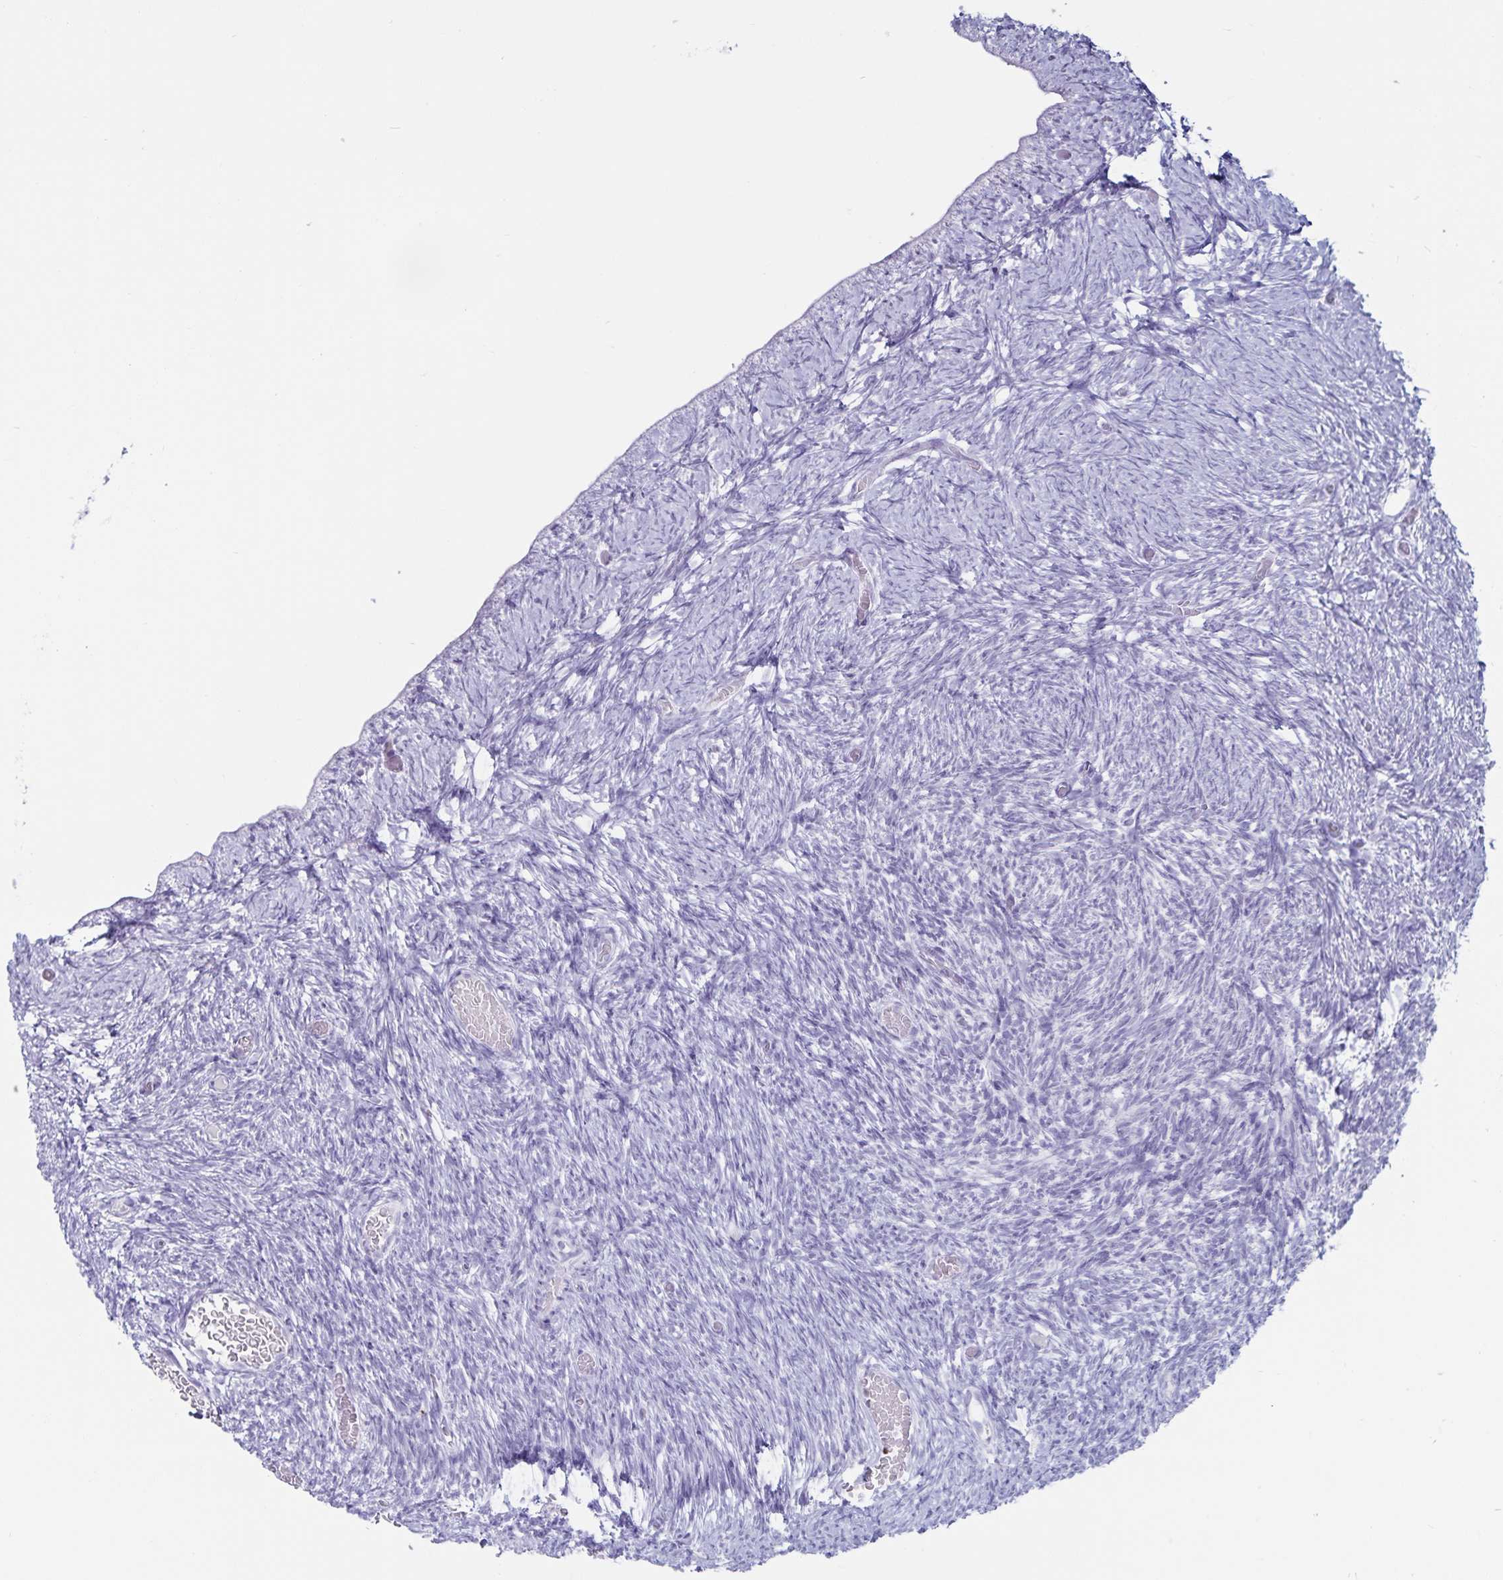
{"staining": {"intensity": "negative", "quantity": "none", "location": "none"}, "tissue": "ovary", "cell_type": "Follicle cells", "image_type": "normal", "snomed": [{"axis": "morphology", "description": "Normal tissue, NOS"}, {"axis": "topography", "description": "Ovary"}], "caption": "Immunohistochemistry (IHC) photomicrograph of normal ovary: ovary stained with DAB reveals no significant protein positivity in follicle cells. (DAB (3,3'-diaminobenzidine) immunohistochemistry with hematoxylin counter stain).", "gene": "GNLY", "patient": {"sex": "female", "age": 39}}